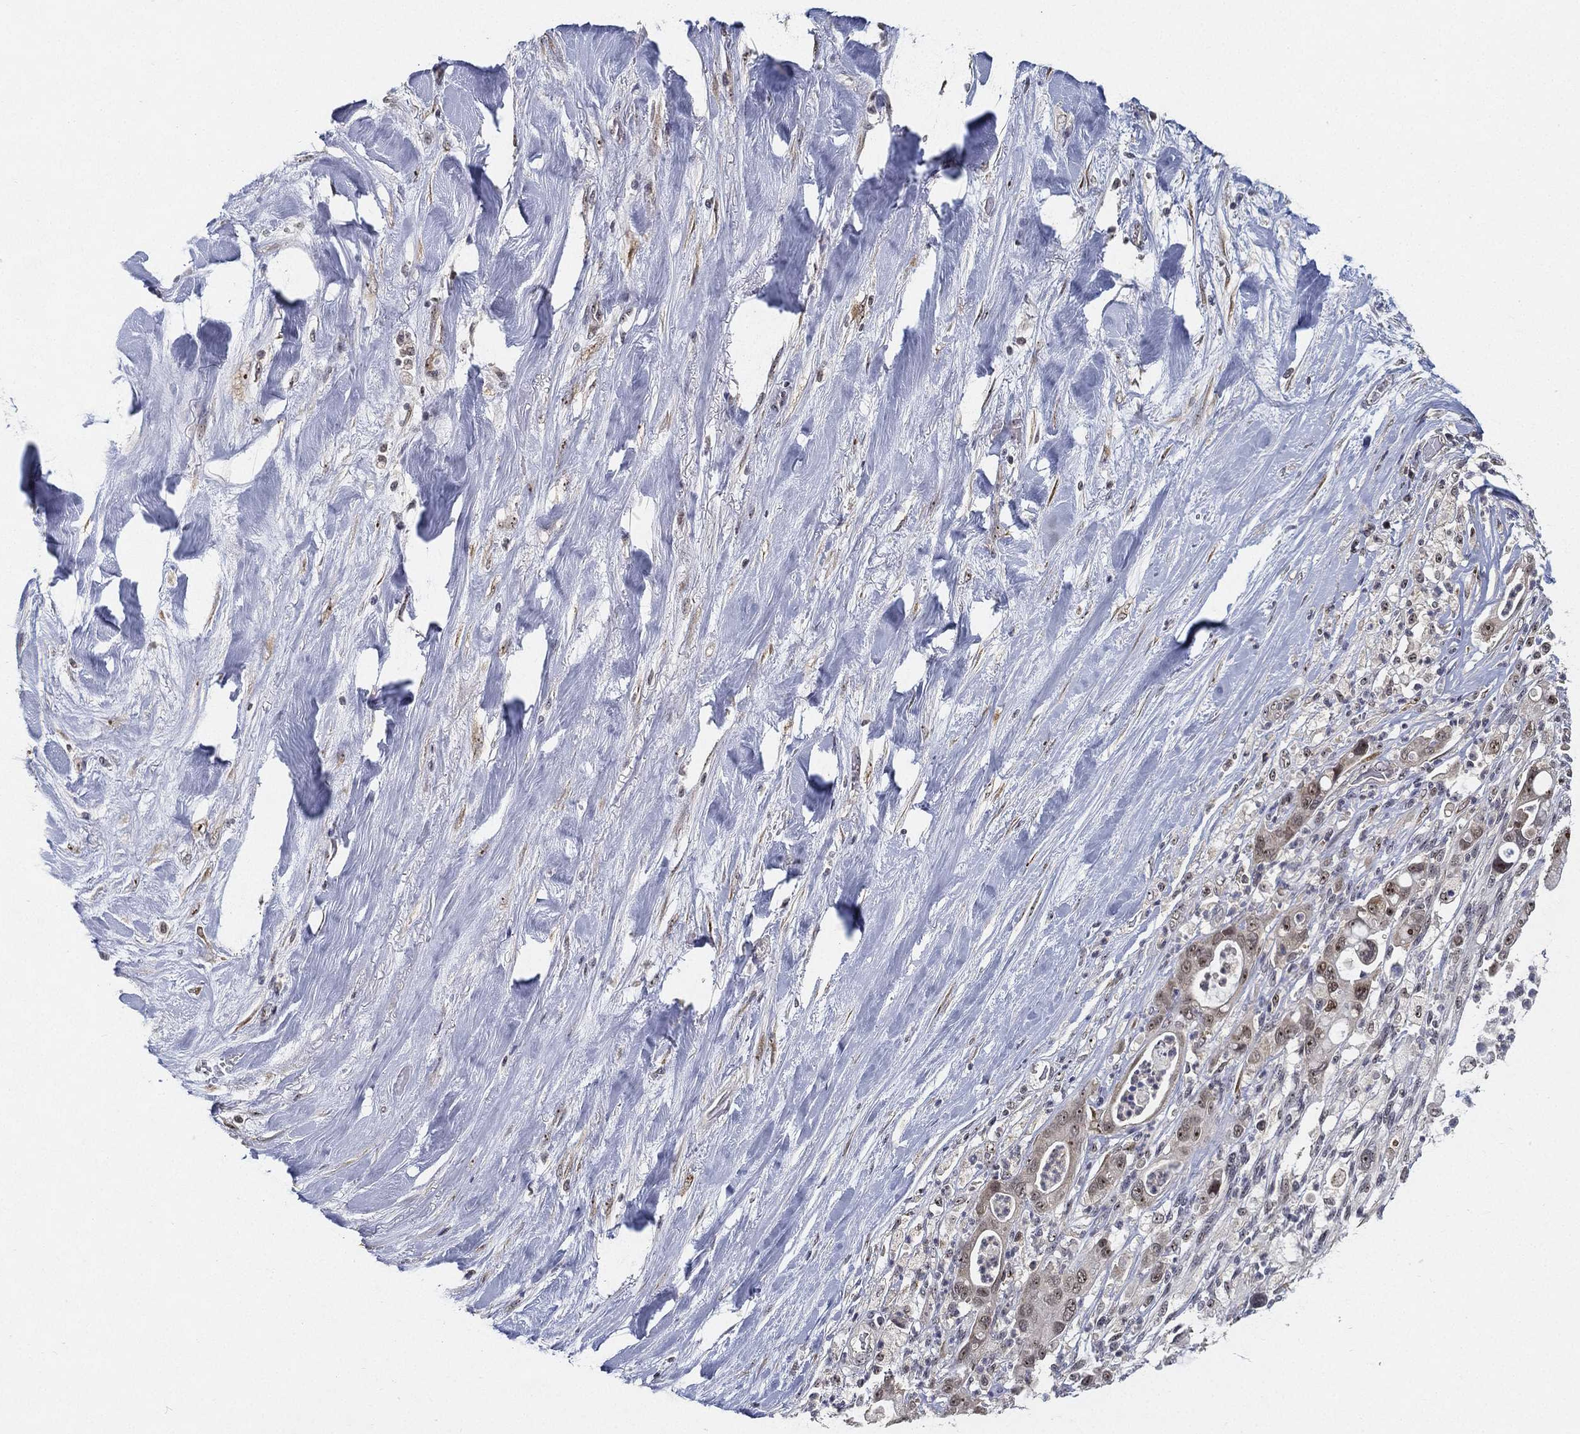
{"staining": {"intensity": "weak", "quantity": "25%-75%", "location": "nuclear"}, "tissue": "liver cancer", "cell_type": "Tumor cells", "image_type": "cancer", "snomed": [{"axis": "morphology", "description": "Cholangiocarcinoma"}, {"axis": "topography", "description": "Liver"}], "caption": "Immunohistochemistry histopathology image of human cholangiocarcinoma (liver) stained for a protein (brown), which exhibits low levels of weak nuclear expression in about 25%-75% of tumor cells.", "gene": "PPP1R16B", "patient": {"sex": "female", "age": 54}}